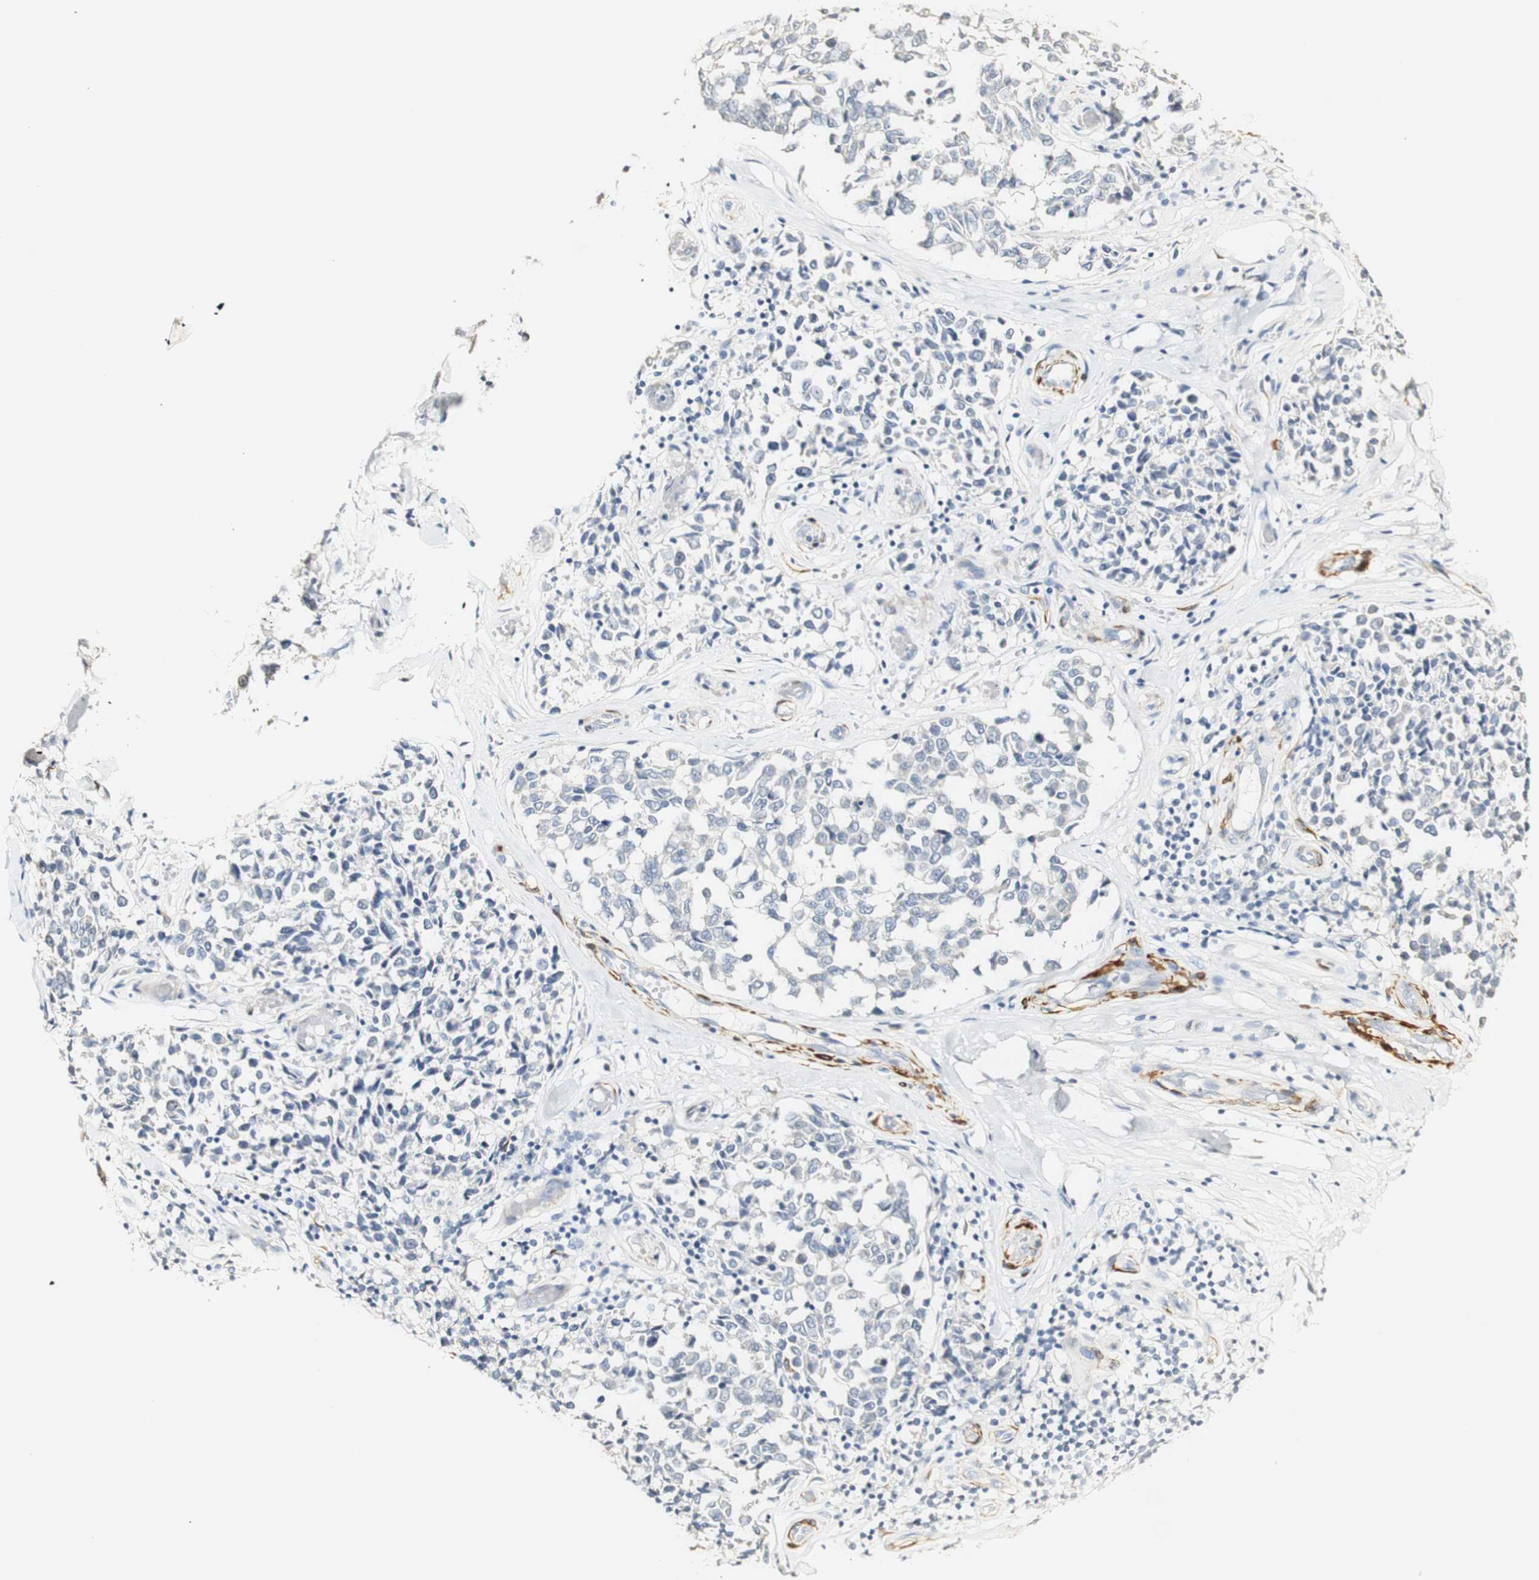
{"staining": {"intensity": "negative", "quantity": "none", "location": "none"}, "tissue": "melanoma", "cell_type": "Tumor cells", "image_type": "cancer", "snomed": [{"axis": "morphology", "description": "Malignant melanoma, NOS"}, {"axis": "topography", "description": "Skin"}], "caption": "The histopathology image reveals no significant expression in tumor cells of melanoma. (DAB (3,3'-diaminobenzidine) immunohistochemistry visualized using brightfield microscopy, high magnification).", "gene": "FMO3", "patient": {"sex": "female", "age": 64}}